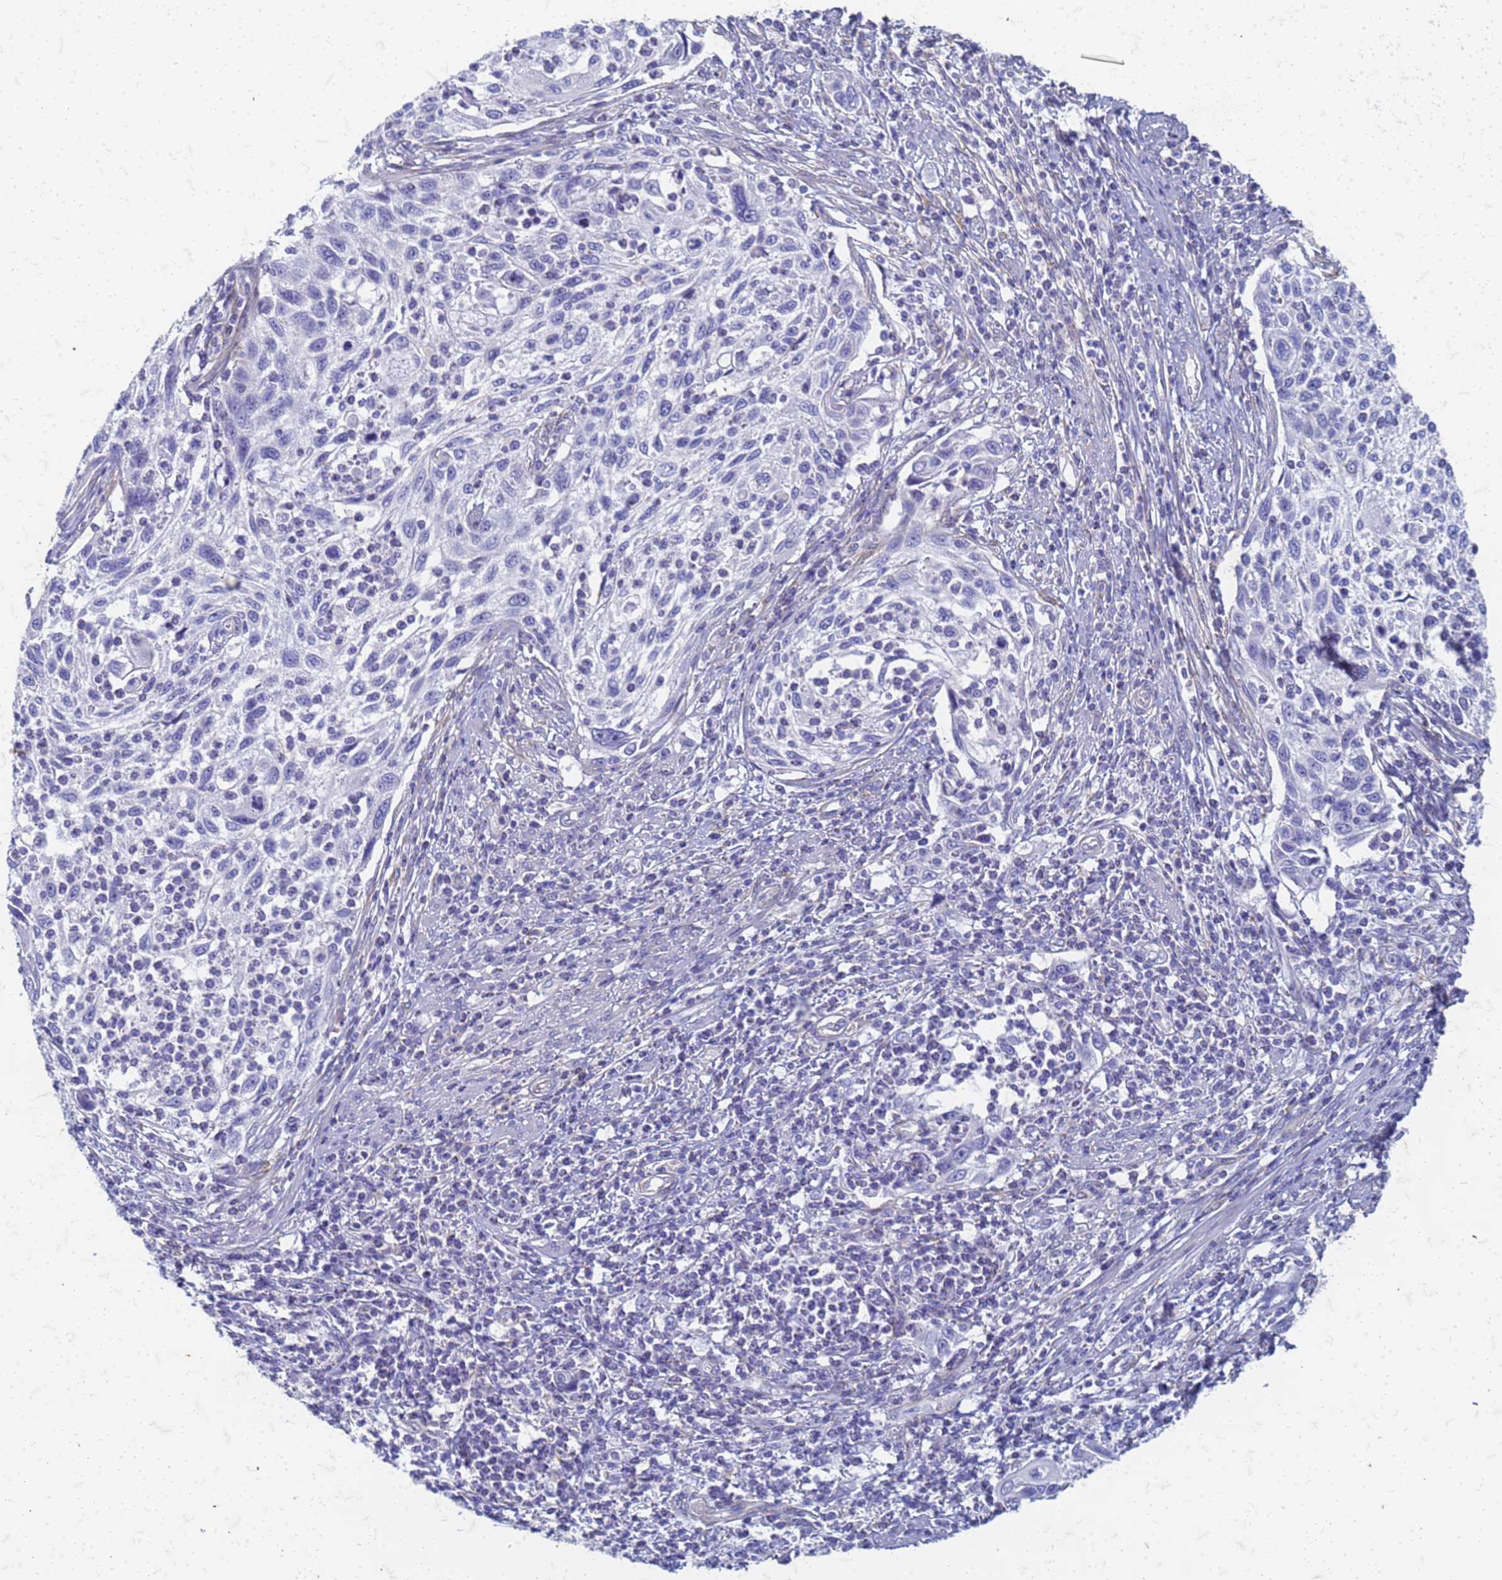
{"staining": {"intensity": "negative", "quantity": "none", "location": "none"}, "tissue": "cervical cancer", "cell_type": "Tumor cells", "image_type": "cancer", "snomed": [{"axis": "morphology", "description": "Squamous cell carcinoma, NOS"}, {"axis": "topography", "description": "Cervix"}], "caption": "Immunohistochemistry histopathology image of cervical squamous cell carcinoma stained for a protein (brown), which demonstrates no positivity in tumor cells. Nuclei are stained in blue.", "gene": "TRIM64B", "patient": {"sex": "female", "age": 70}}